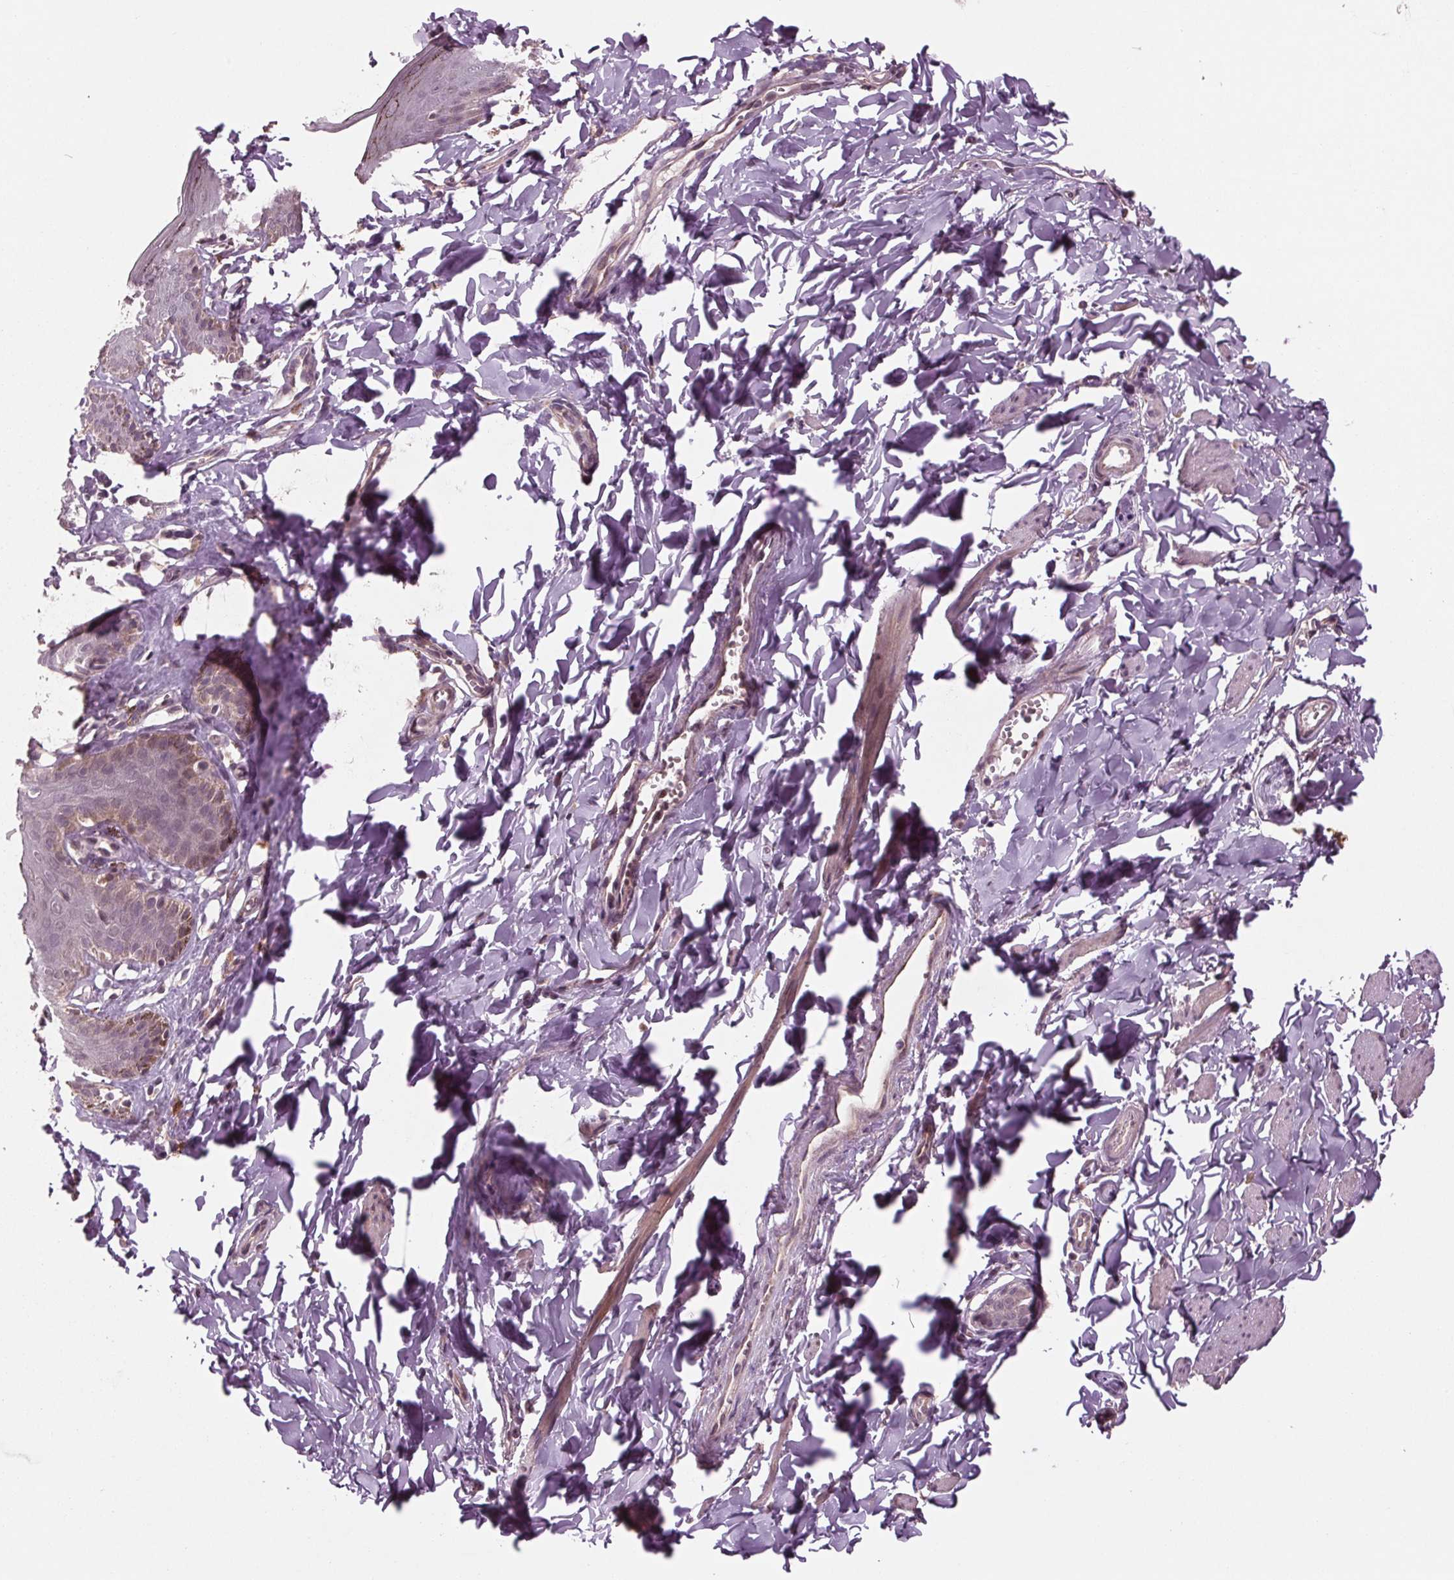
{"staining": {"intensity": "moderate", "quantity": "<25%", "location": "cytoplasmic/membranous"}, "tissue": "skin", "cell_type": "Epidermal cells", "image_type": "normal", "snomed": [{"axis": "morphology", "description": "Normal tissue, NOS"}, {"axis": "topography", "description": "Vulva"}, {"axis": "topography", "description": "Peripheral nerve tissue"}], "caption": "A high-resolution image shows immunohistochemistry staining of unremarkable skin, which displays moderate cytoplasmic/membranous positivity in approximately <25% of epidermal cells. (DAB (3,3'-diaminobenzidine) = brown stain, brightfield microscopy at high magnification).", "gene": "MAPK8", "patient": {"sex": "female", "age": 66}}